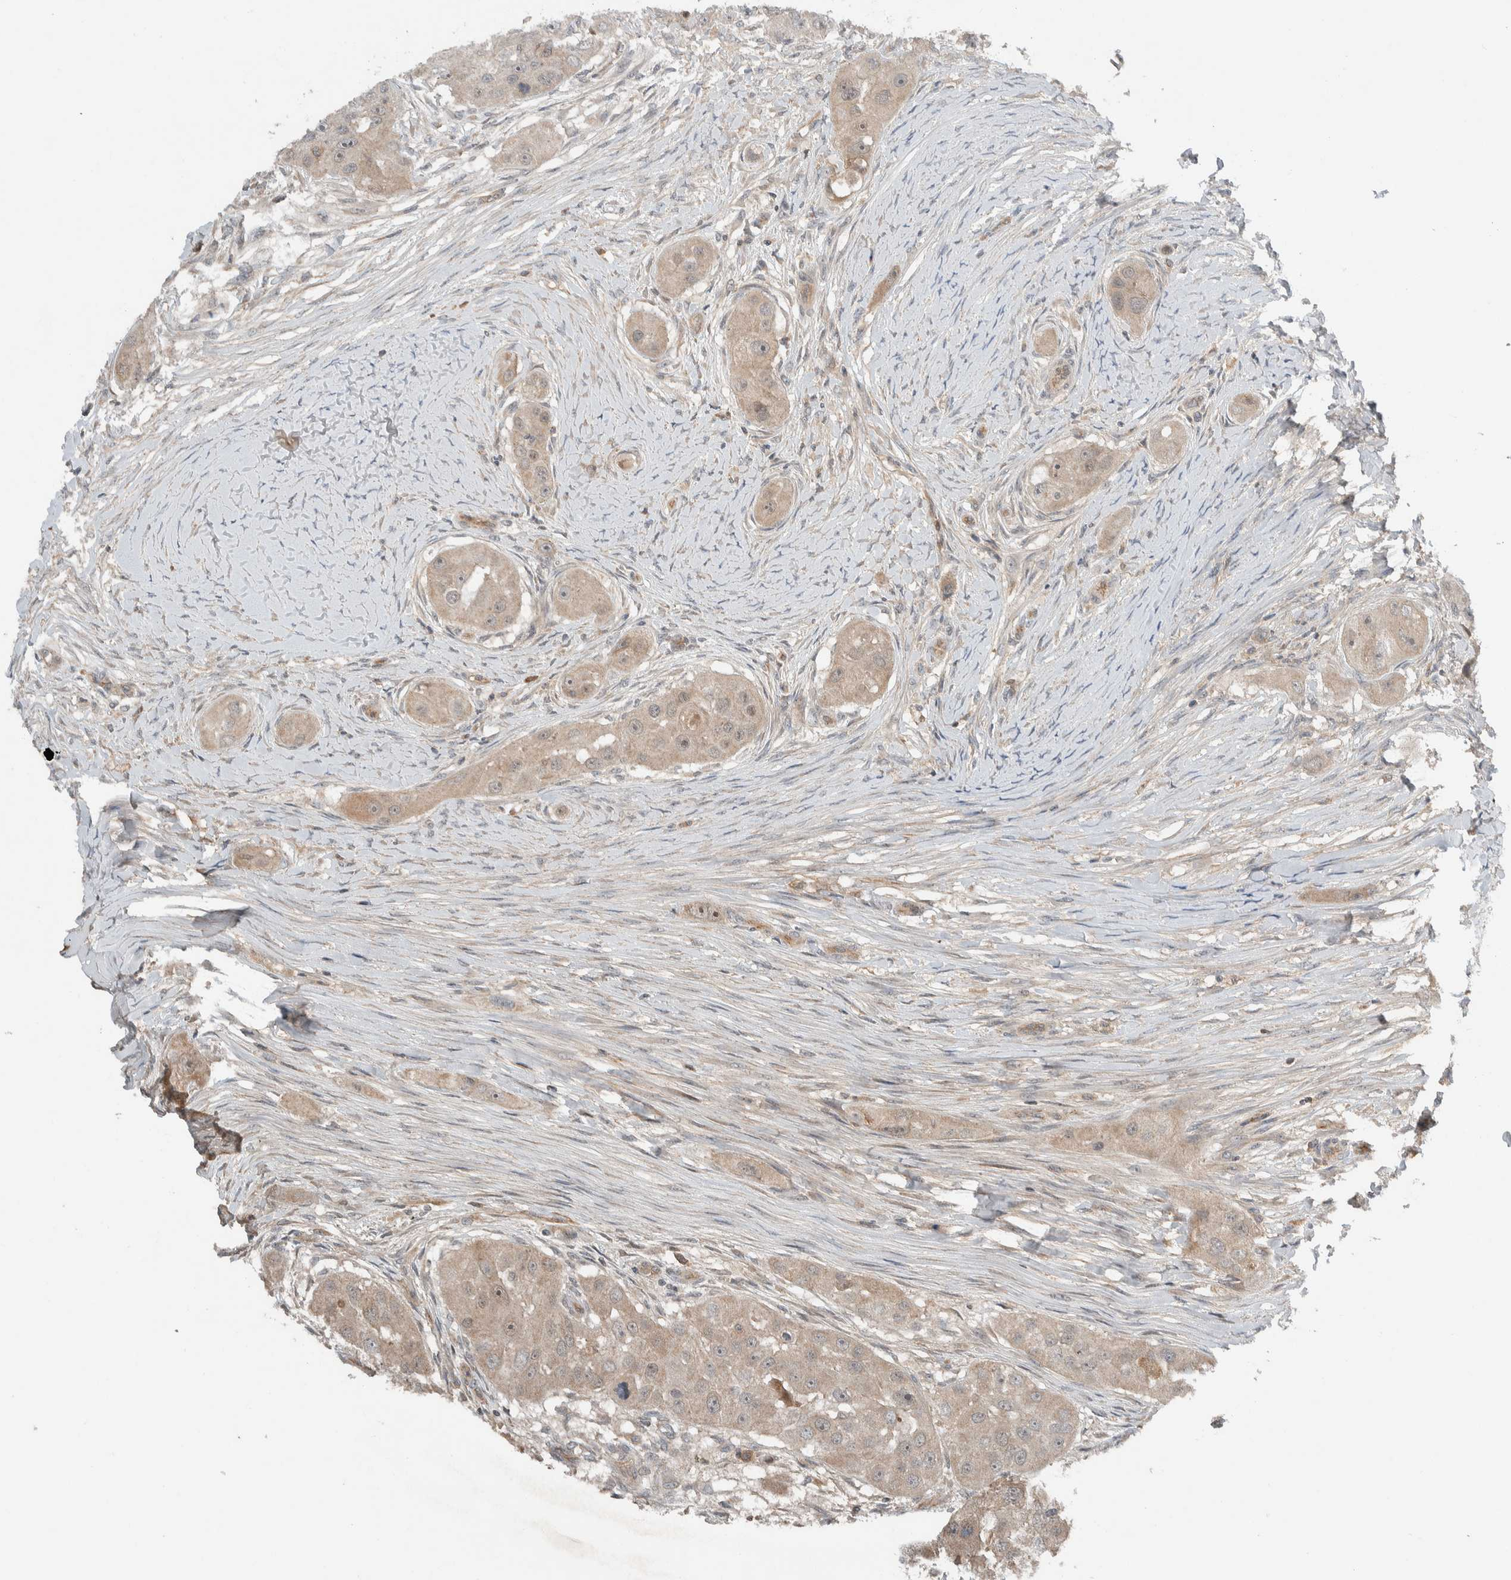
{"staining": {"intensity": "weak", "quantity": "<25%", "location": "cytoplasmic/membranous"}, "tissue": "head and neck cancer", "cell_type": "Tumor cells", "image_type": "cancer", "snomed": [{"axis": "morphology", "description": "Normal tissue, NOS"}, {"axis": "morphology", "description": "Squamous cell carcinoma, NOS"}, {"axis": "topography", "description": "Skeletal muscle"}, {"axis": "topography", "description": "Head-Neck"}], "caption": "Tumor cells show no significant staining in head and neck cancer. The staining was performed using DAB to visualize the protein expression in brown, while the nuclei were stained in blue with hematoxylin (Magnification: 20x).", "gene": "ARMC7", "patient": {"sex": "male", "age": 51}}